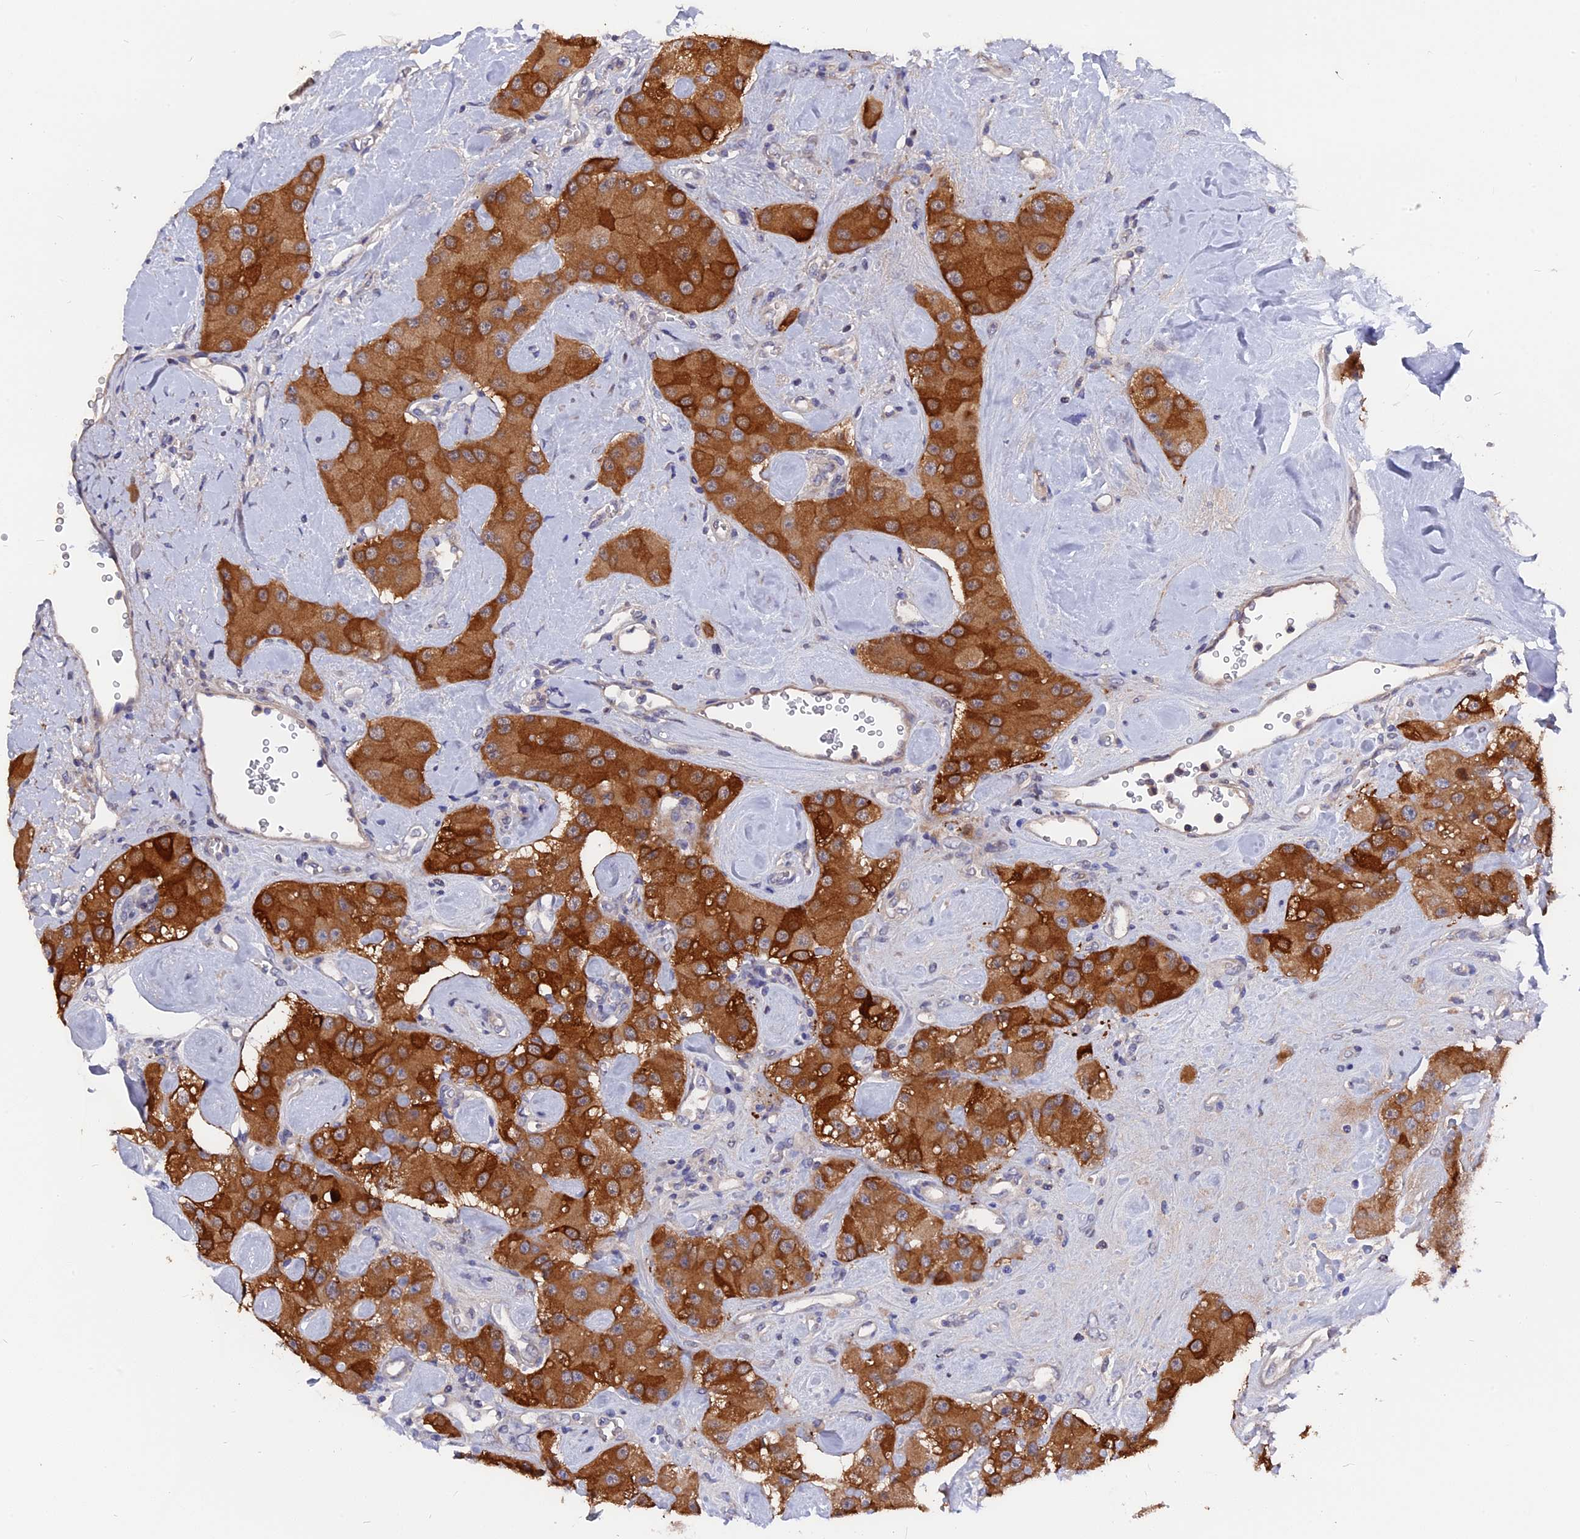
{"staining": {"intensity": "strong", "quantity": ">75%", "location": "cytoplasmic/membranous"}, "tissue": "carcinoid", "cell_type": "Tumor cells", "image_type": "cancer", "snomed": [{"axis": "morphology", "description": "Carcinoid, malignant, NOS"}, {"axis": "topography", "description": "Pancreas"}], "caption": "Strong cytoplasmic/membranous expression is present in about >75% of tumor cells in carcinoid. (Stains: DAB (3,3'-diaminobenzidine) in brown, nuclei in blue, Microscopy: brightfield microscopy at high magnification).", "gene": "ZCCHC2", "patient": {"sex": "male", "age": 41}}